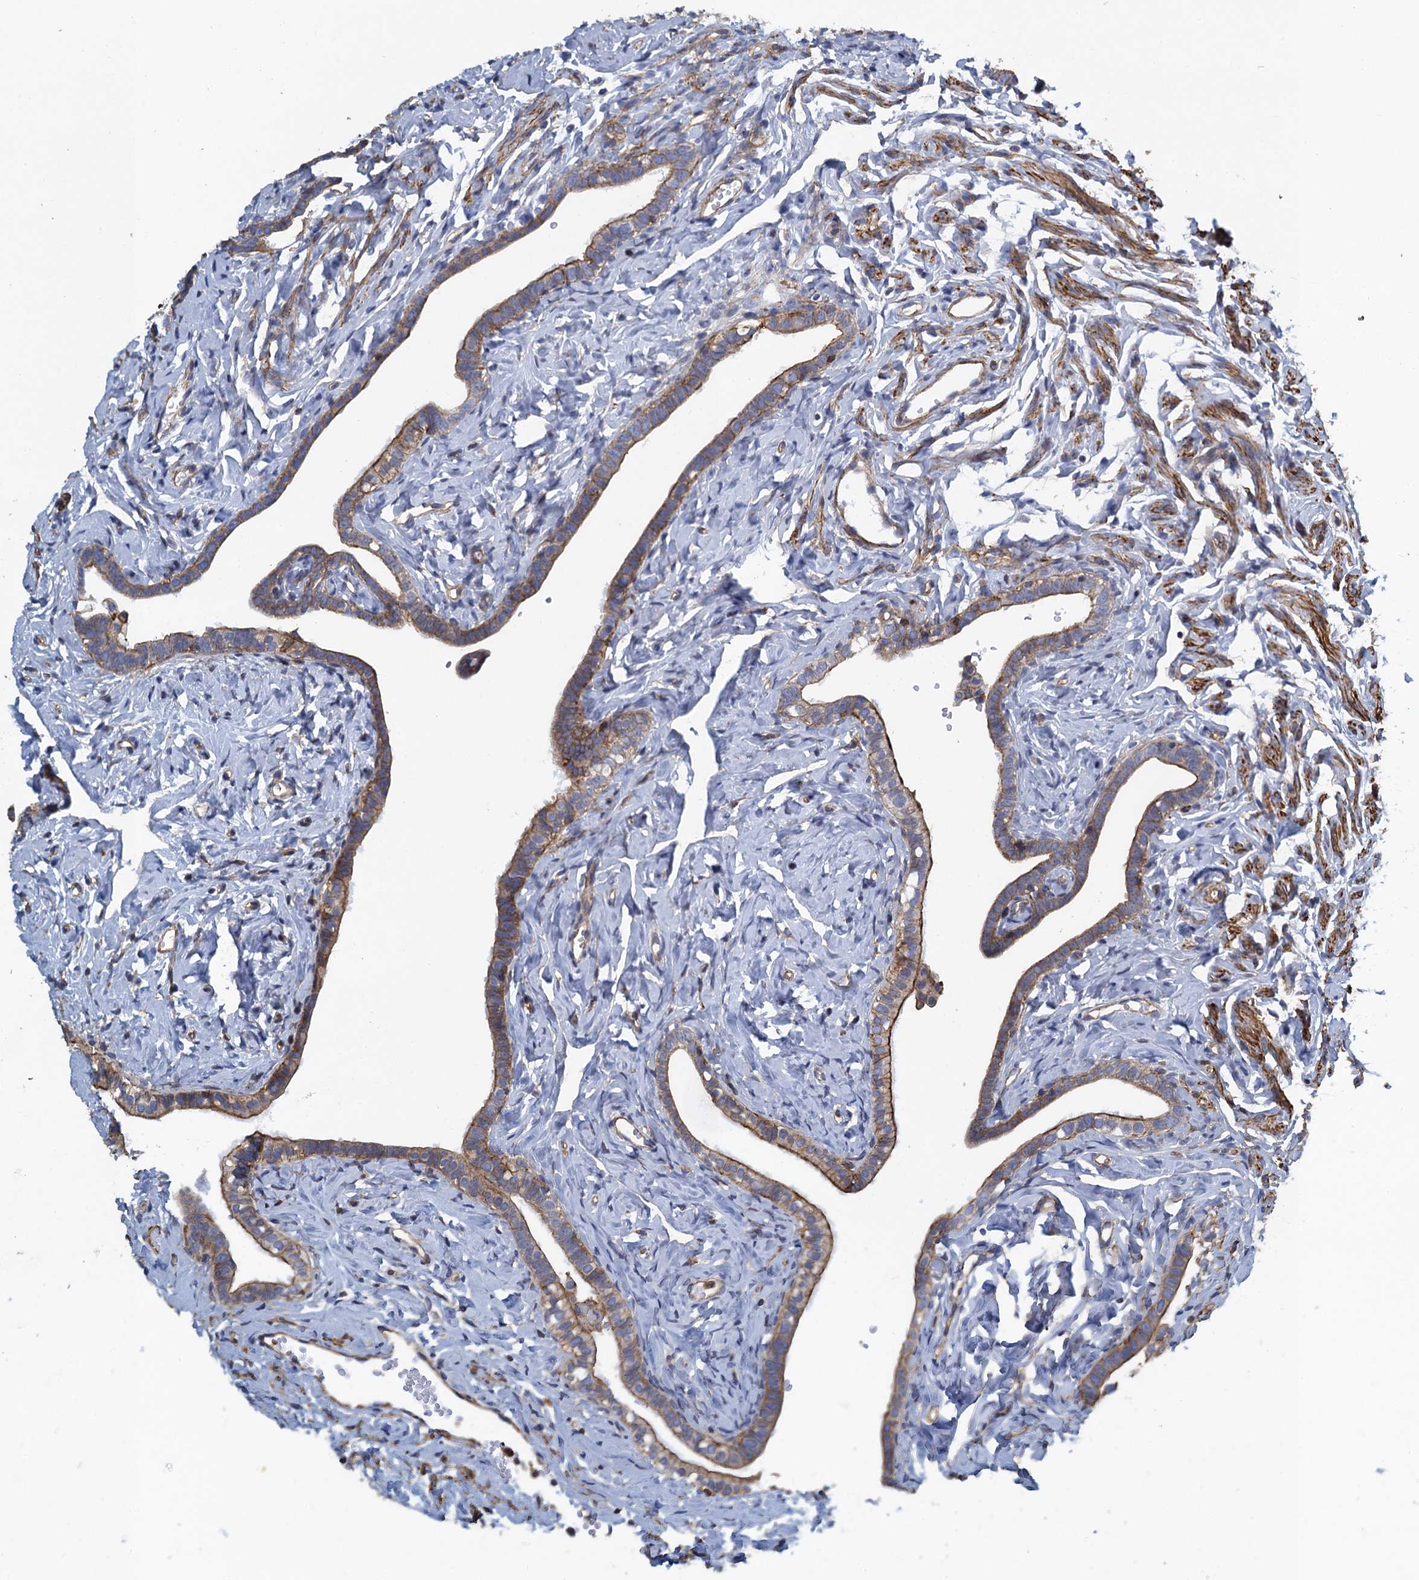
{"staining": {"intensity": "strong", "quantity": "25%-75%", "location": "cytoplasmic/membranous"}, "tissue": "fallopian tube", "cell_type": "Glandular cells", "image_type": "normal", "snomed": [{"axis": "morphology", "description": "Normal tissue, NOS"}, {"axis": "topography", "description": "Fallopian tube"}], "caption": "Immunohistochemistry of benign human fallopian tube exhibits high levels of strong cytoplasmic/membranous expression in approximately 25%-75% of glandular cells.", "gene": "PROSER2", "patient": {"sex": "female", "age": 66}}